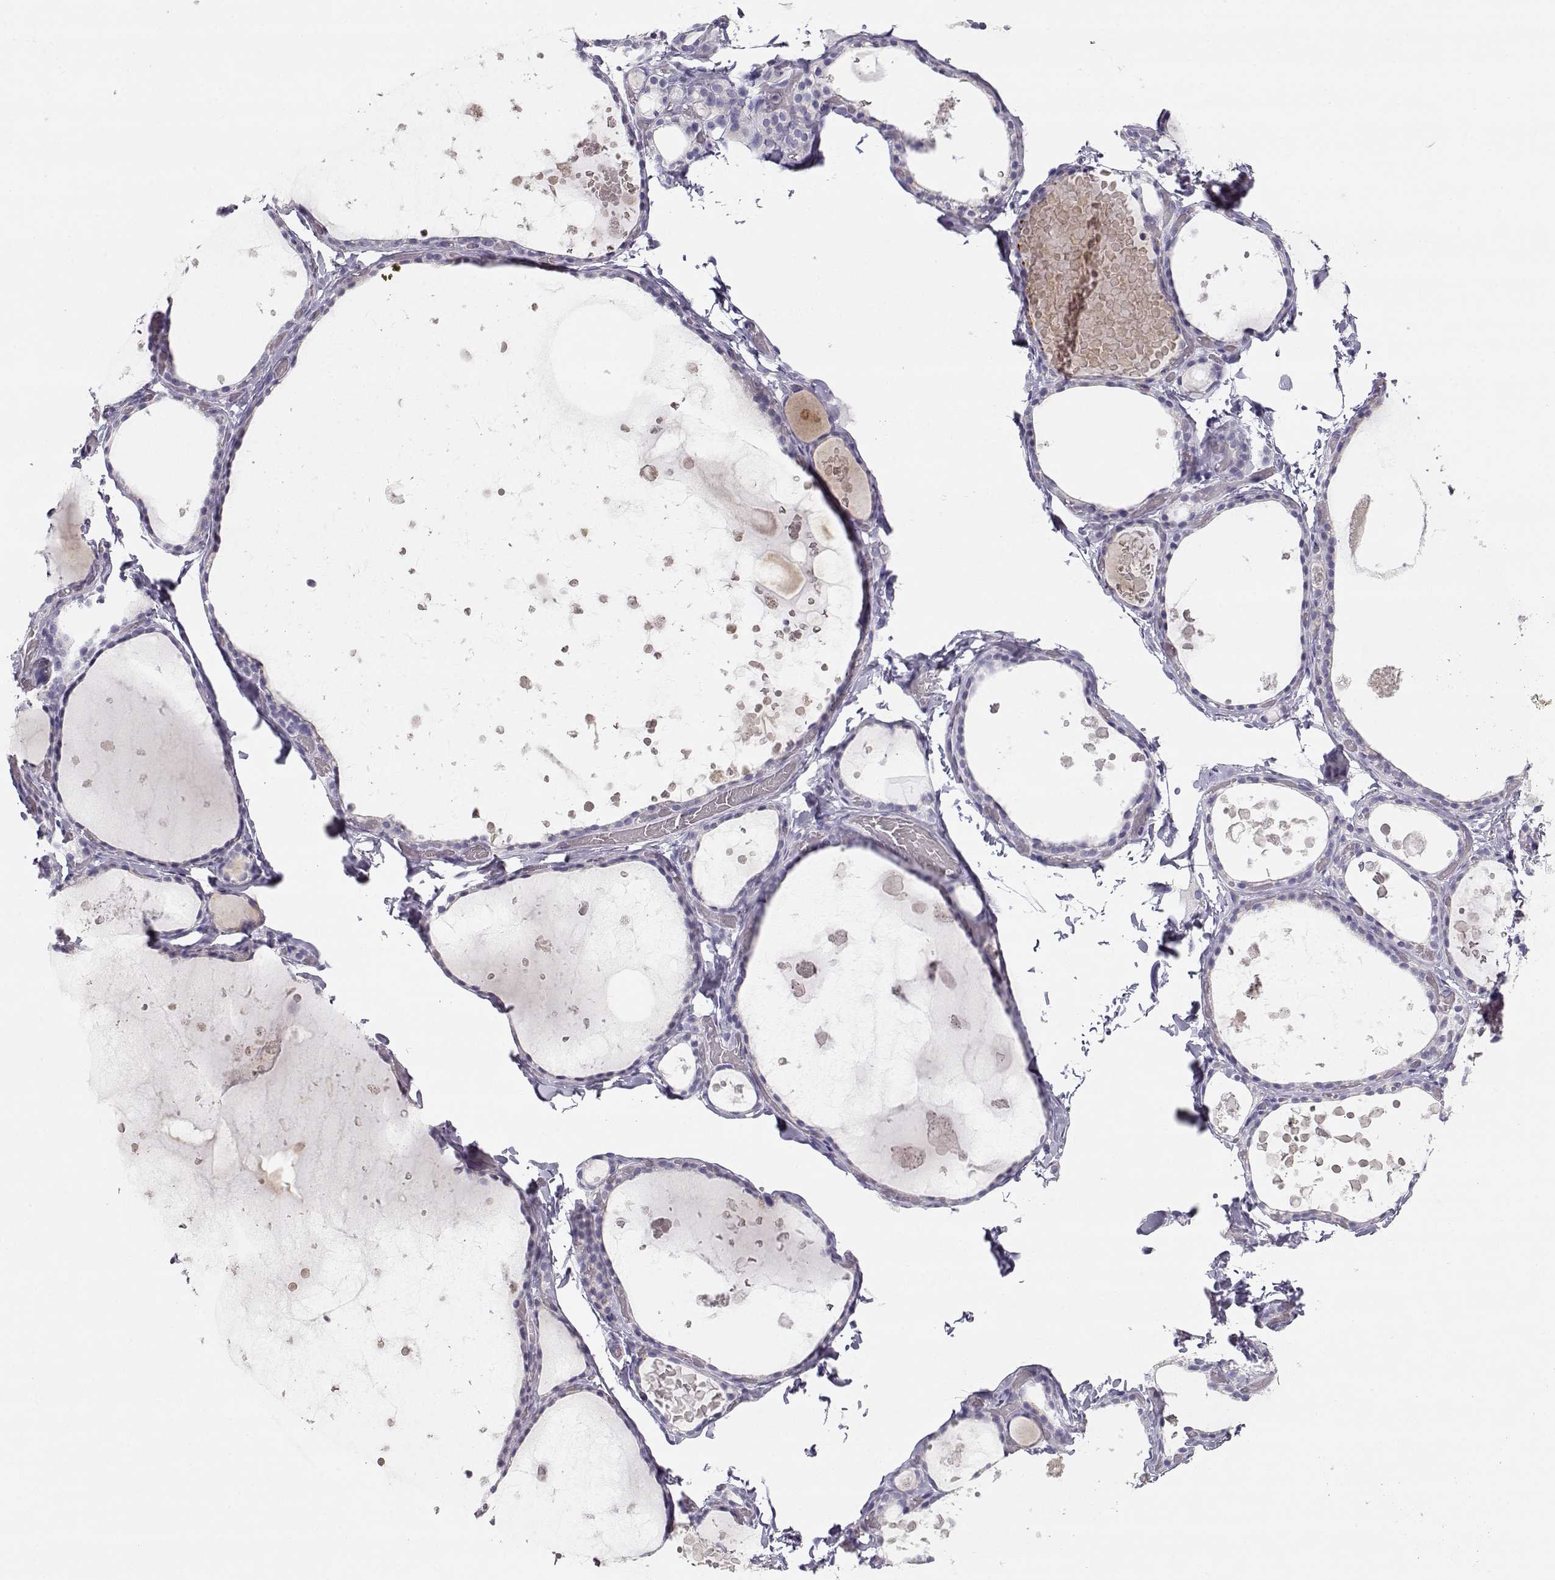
{"staining": {"intensity": "negative", "quantity": "none", "location": "none"}, "tissue": "thyroid gland", "cell_type": "Glandular cells", "image_type": "normal", "snomed": [{"axis": "morphology", "description": "Normal tissue, NOS"}, {"axis": "topography", "description": "Thyroid gland"}], "caption": "This is an immunohistochemistry (IHC) histopathology image of normal human thyroid gland. There is no staining in glandular cells.", "gene": "LEPR", "patient": {"sex": "female", "age": 56}}